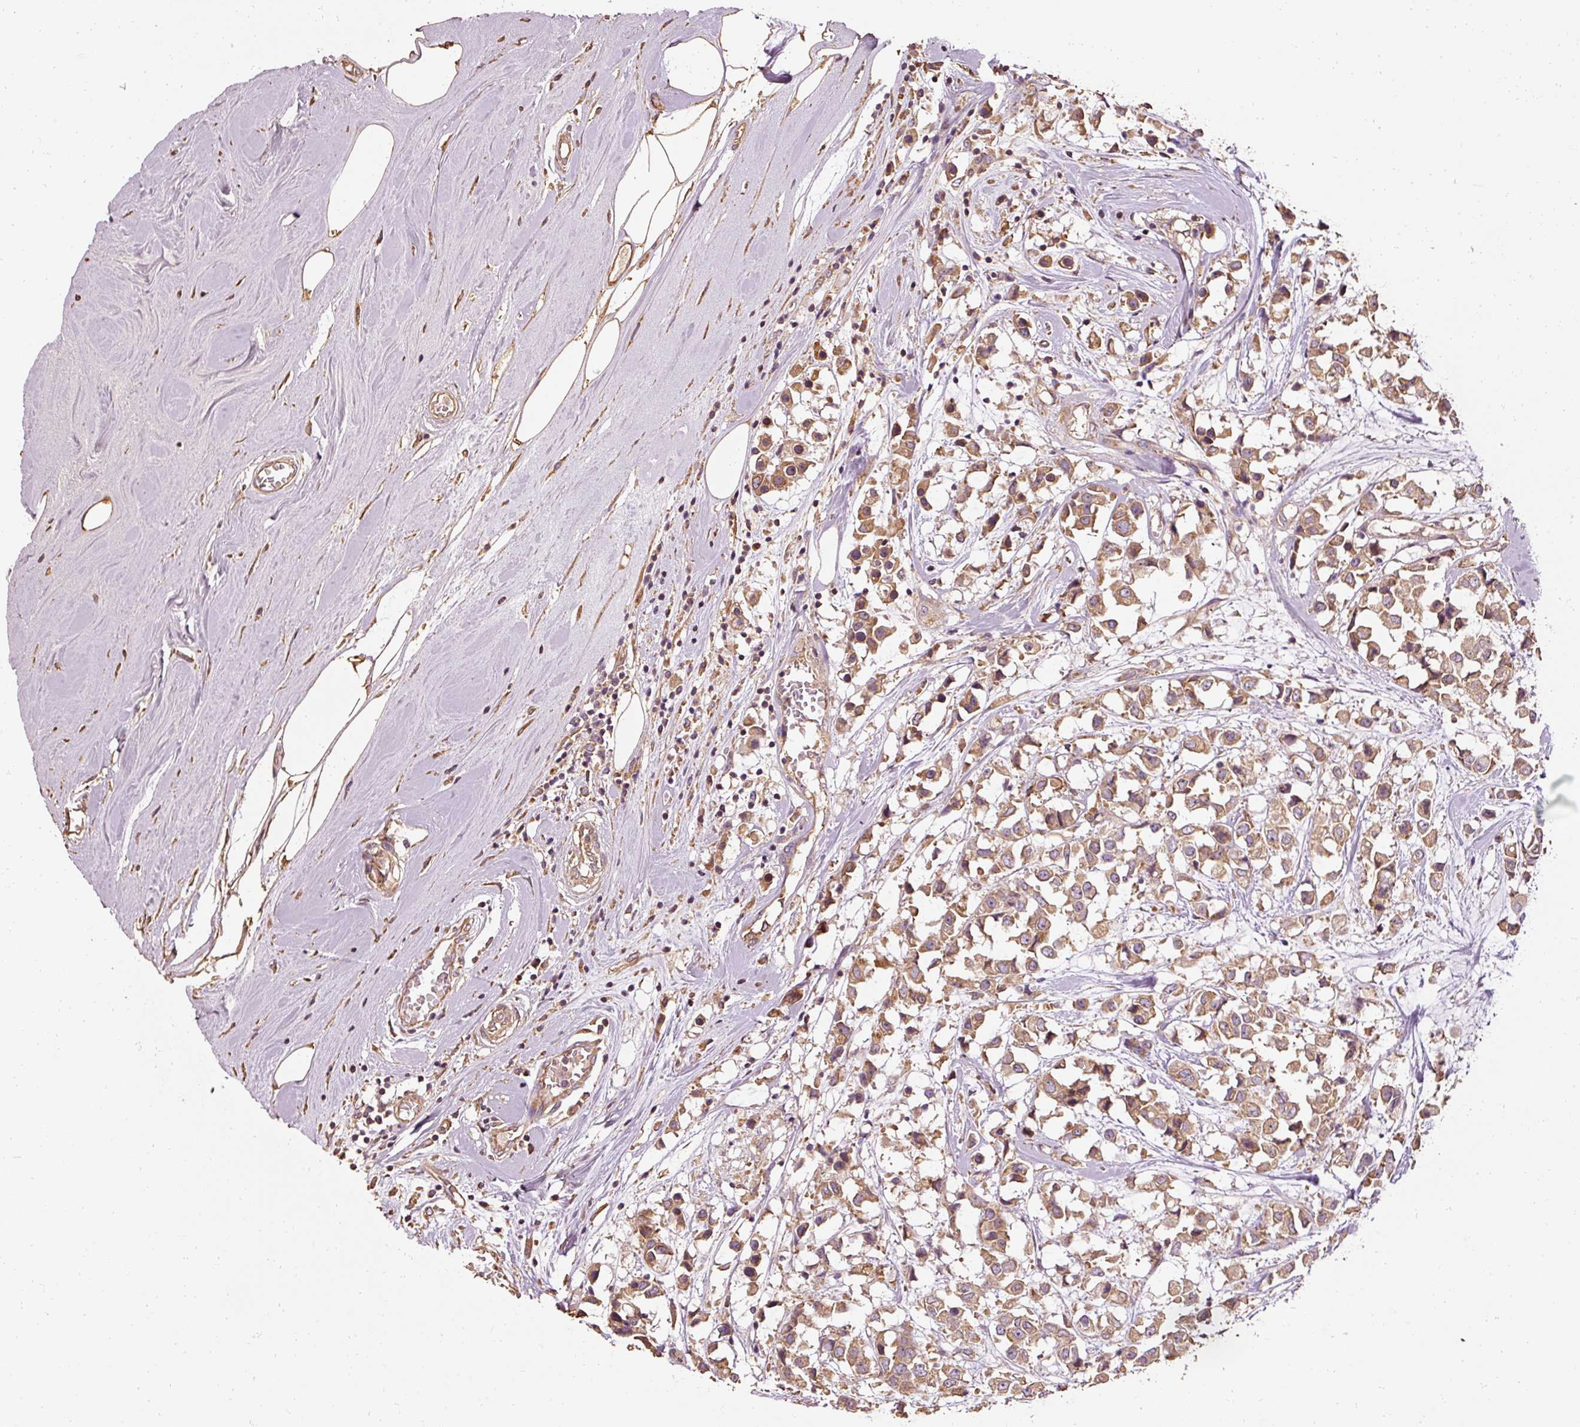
{"staining": {"intensity": "moderate", "quantity": ">75%", "location": "cytoplasmic/membranous"}, "tissue": "breast cancer", "cell_type": "Tumor cells", "image_type": "cancer", "snomed": [{"axis": "morphology", "description": "Duct carcinoma"}, {"axis": "topography", "description": "Breast"}], "caption": "DAB (3,3'-diaminobenzidine) immunohistochemical staining of breast cancer (intraductal carcinoma) exhibits moderate cytoplasmic/membranous protein positivity in approximately >75% of tumor cells. (brown staining indicates protein expression, while blue staining denotes nuclei).", "gene": "EFHC1", "patient": {"sex": "female", "age": 61}}